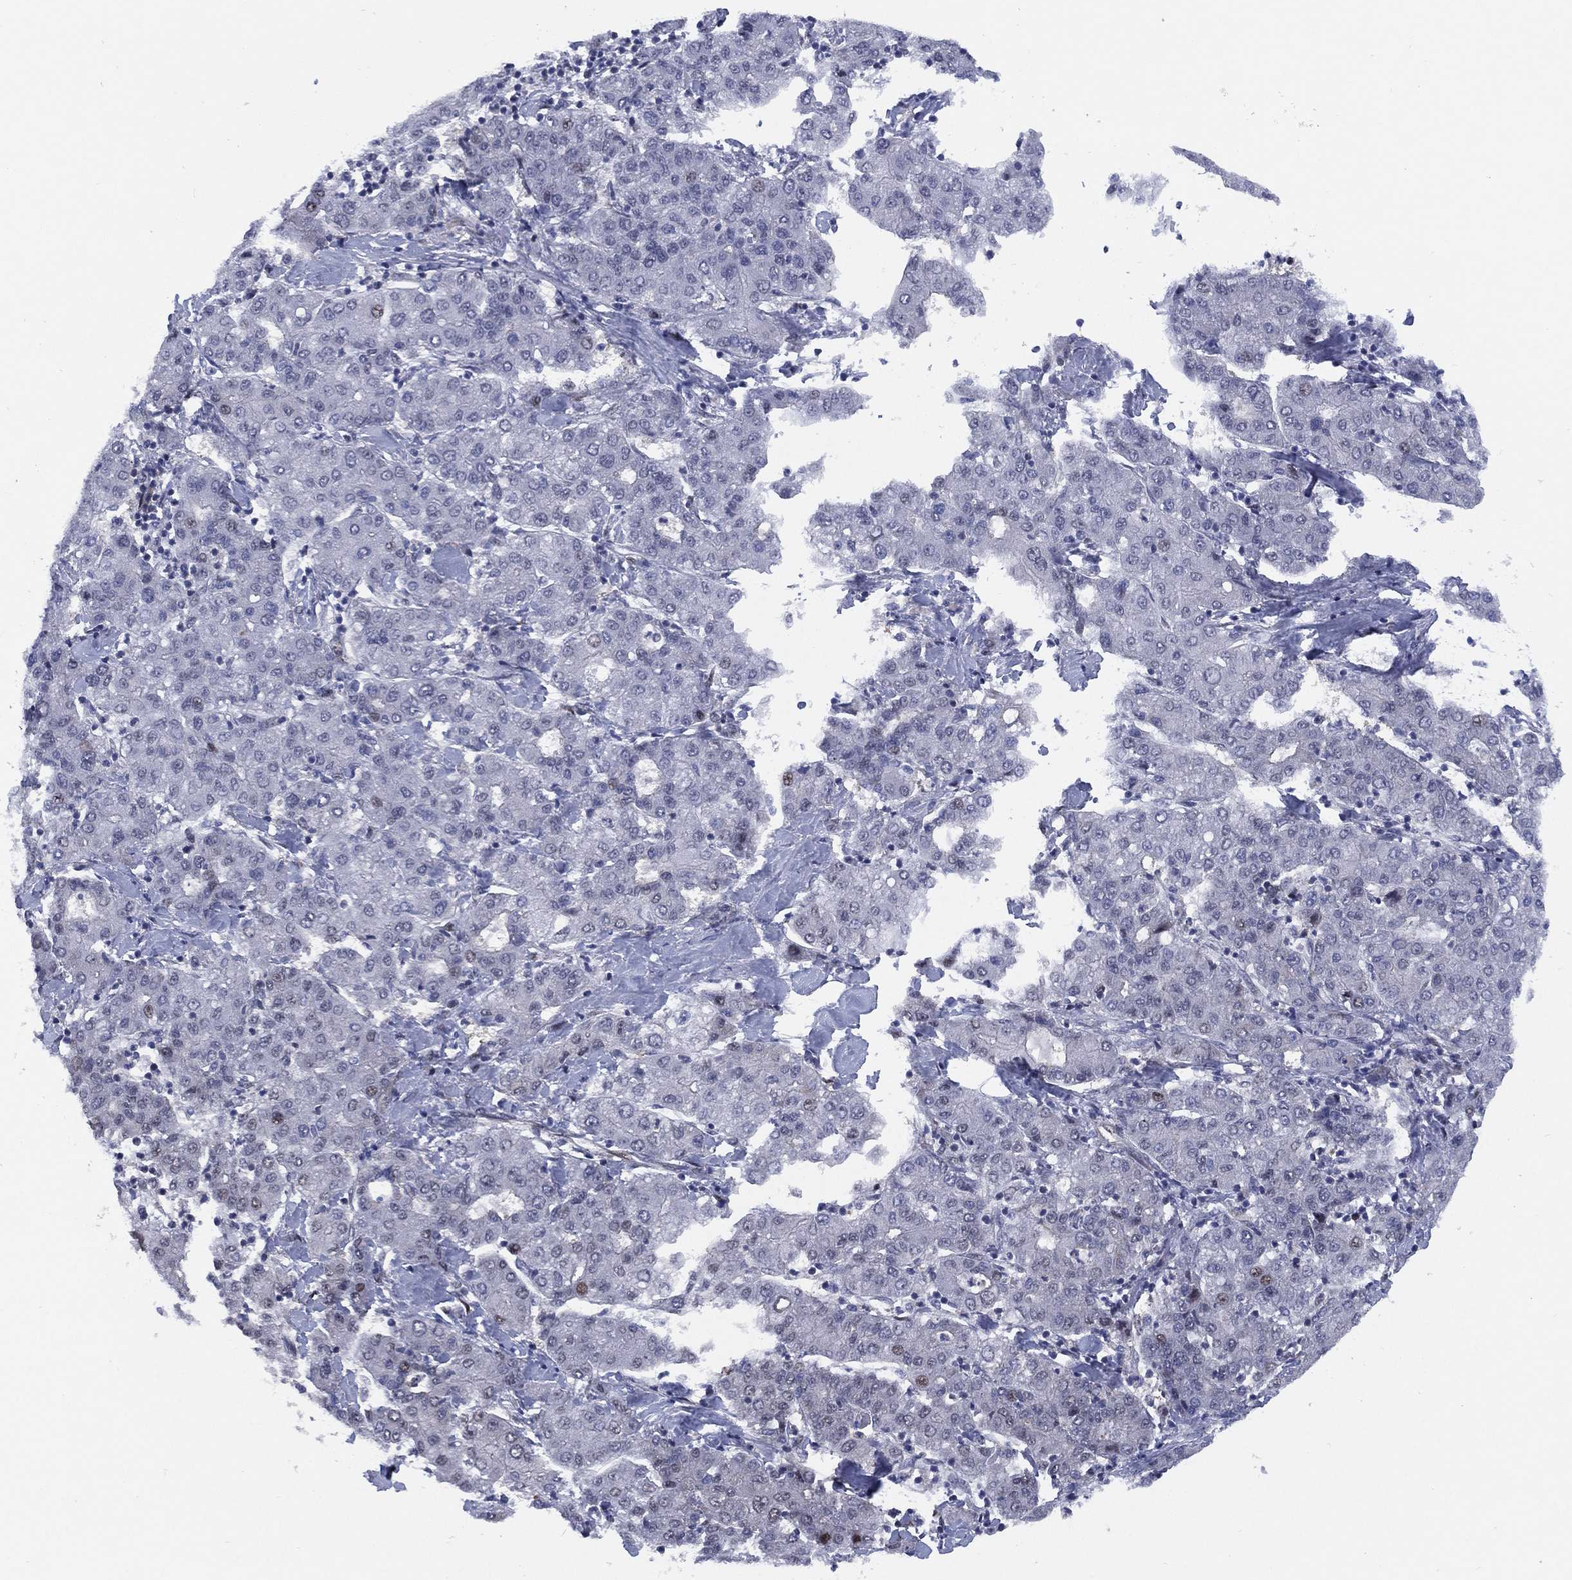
{"staining": {"intensity": "negative", "quantity": "none", "location": "none"}, "tissue": "liver cancer", "cell_type": "Tumor cells", "image_type": "cancer", "snomed": [{"axis": "morphology", "description": "Carcinoma, Hepatocellular, NOS"}, {"axis": "topography", "description": "Liver"}], "caption": "Protein analysis of liver cancer displays no significant staining in tumor cells.", "gene": "SLC4A4", "patient": {"sex": "male", "age": 65}}